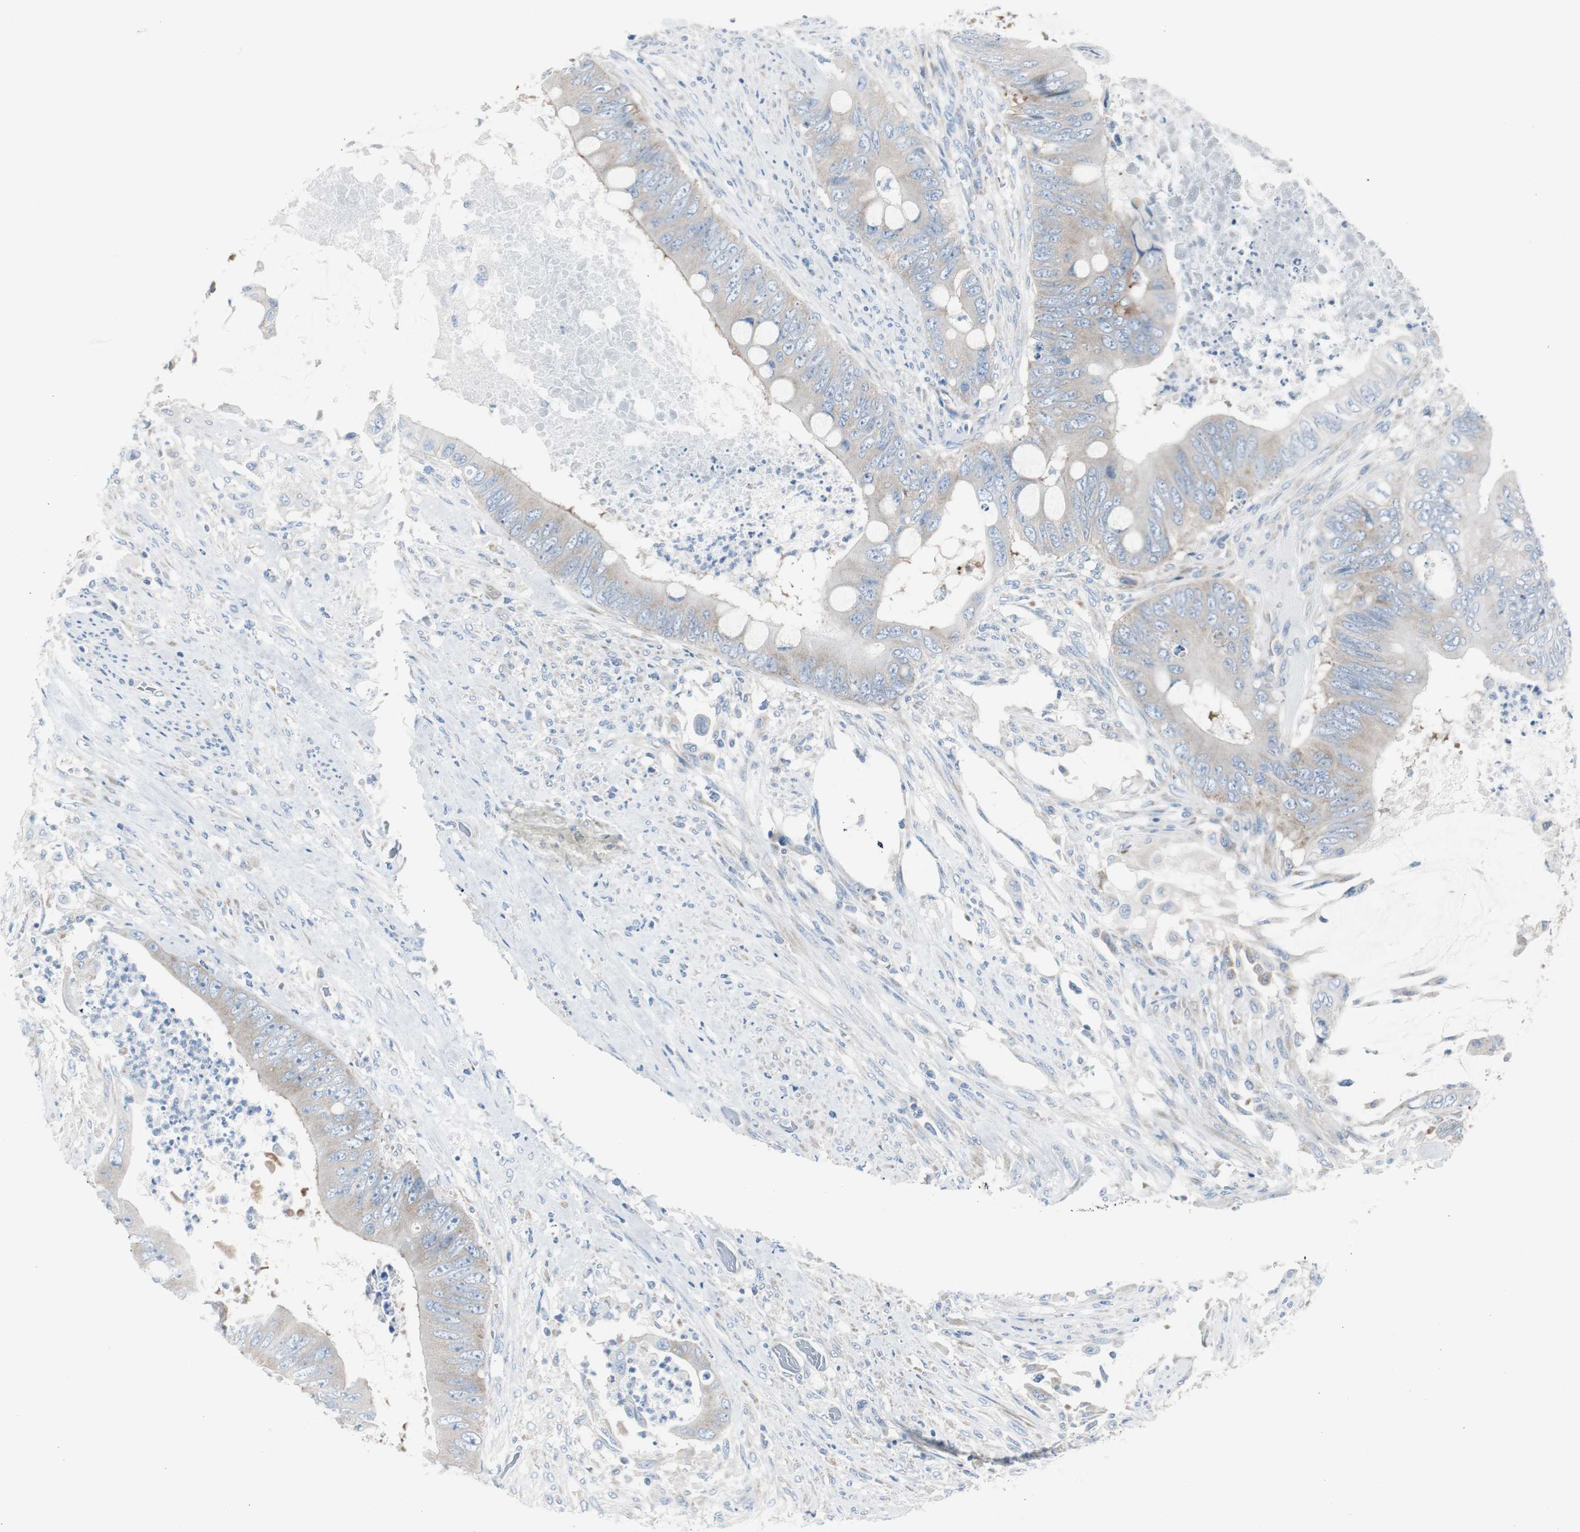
{"staining": {"intensity": "weak", "quantity": ">75%", "location": "cytoplasmic/membranous"}, "tissue": "colorectal cancer", "cell_type": "Tumor cells", "image_type": "cancer", "snomed": [{"axis": "morphology", "description": "Adenocarcinoma, NOS"}, {"axis": "topography", "description": "Rectum"}], "caption": "Adenocarcinoma (colorectal) was stained to show a protein in brown. There is low levels of weak cytoplasmic/membranous expression in about >75% of tumor cells. (DAB IHC, brown staining for protein, blue staining for nuclei).", "gene": "RPS12", "patient": {"sex": "female", "age": 77}}